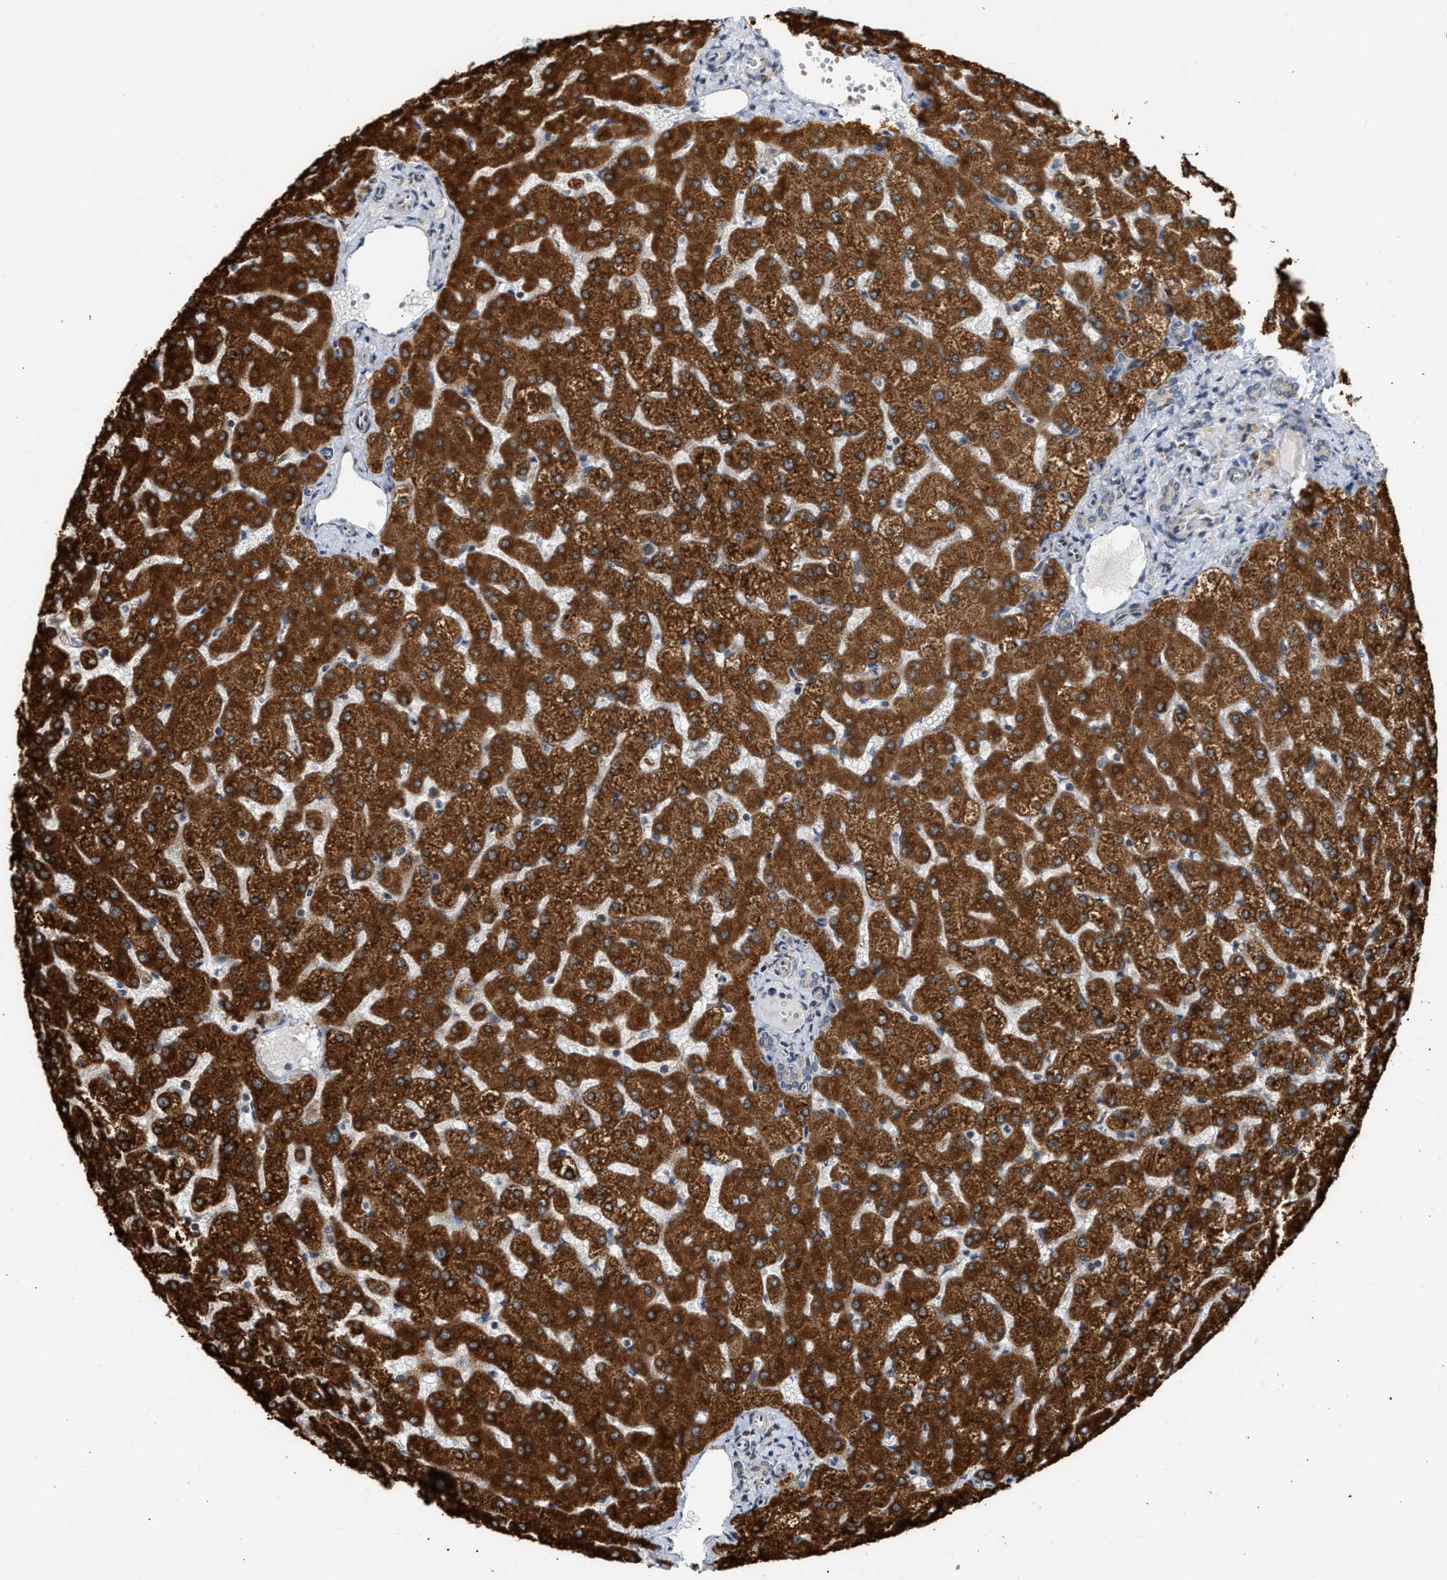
{"staining": {"intensity": "weak", "quantity": "25%-75%", "location": "cytoplasmic/membranous"}, "tissue": "liver", "cell_type": "Cholangiocytes", "image_type": "normal", "snomed": [{"axis": "morphology", "description": "Normal tissue, NOS"}, {"axis": "topography", "description": "Liver"}], "caption": "IHC histopathology image of normal liver: liver stained using IHC exhibits low levels of weak protein expression localized specifically in the cytoplasmic/membranous of cholangiocytes, appearing as a cytoplasmic/membranous brown color.", "gene": "DEPTOR", "patient": {"sex": "female", "age": 32}}